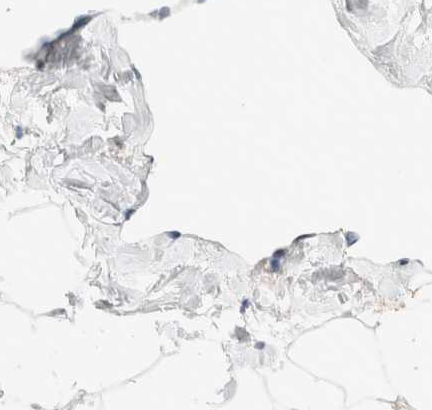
{"staining": {"intensity": "weak", "quantity": ">75%", "location": "cytoplasmic/membranous"}, "tissue": "adipose tissue", "cell_type": "Adipocytes", "image_type": "normal", "snomed": [{"axis": "morphology", "description": "Normal tissue, NOS"}, {"axis": "morphology", "description": "Fibrosis, NOS"}, {"axis": "topography", "description": "Breast"}, {"axis": "topography", "description": "Adipose tissue"}], "caption": "Weak cytoplasmic/membranous protein expression is appreciated in about >75% of adipocytes in adipose tissue.", "gene": "PCM1", "patient": {"sex": "female", "age": 39}}